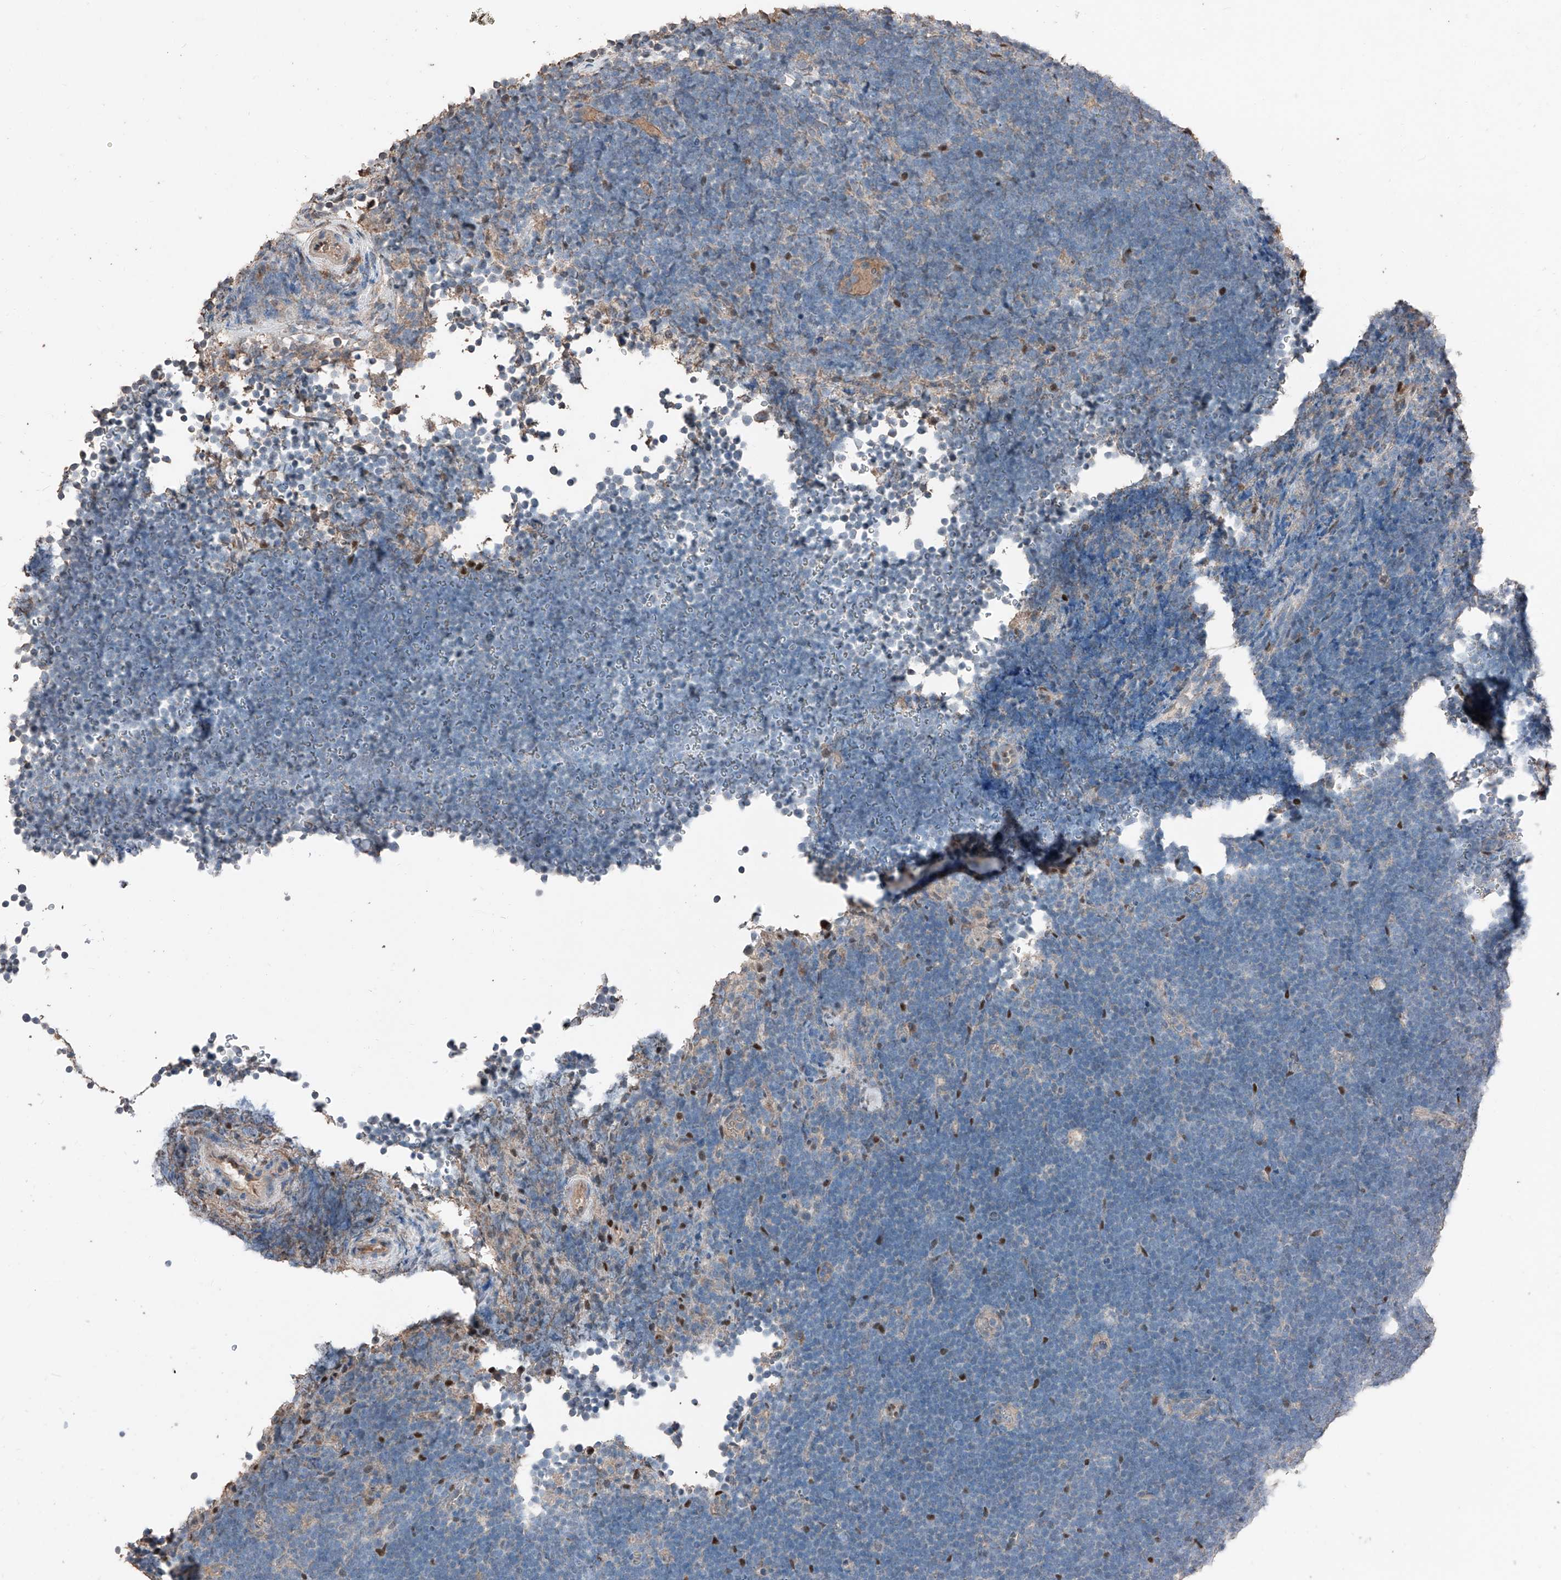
{"staining": {"intensity": "negative", "quantity": "none", "location": "none"}, "tissue": "lymphoma", "cell_type": "Tumor cells", "image_type": "cancer", "snomed": [{"axis": "morphology", "description": "Malignant lymphoma, non-Hodgkin's type, High grade"}, {"axis": "topography", "description": "Lymph node"}], "caption": "Immunohistochemistry (IHC) of lymphoma exhibits no positivity in tumor cells.", "gene": "MAMLD1", "patient": {"sex": "male", "age": 13}}